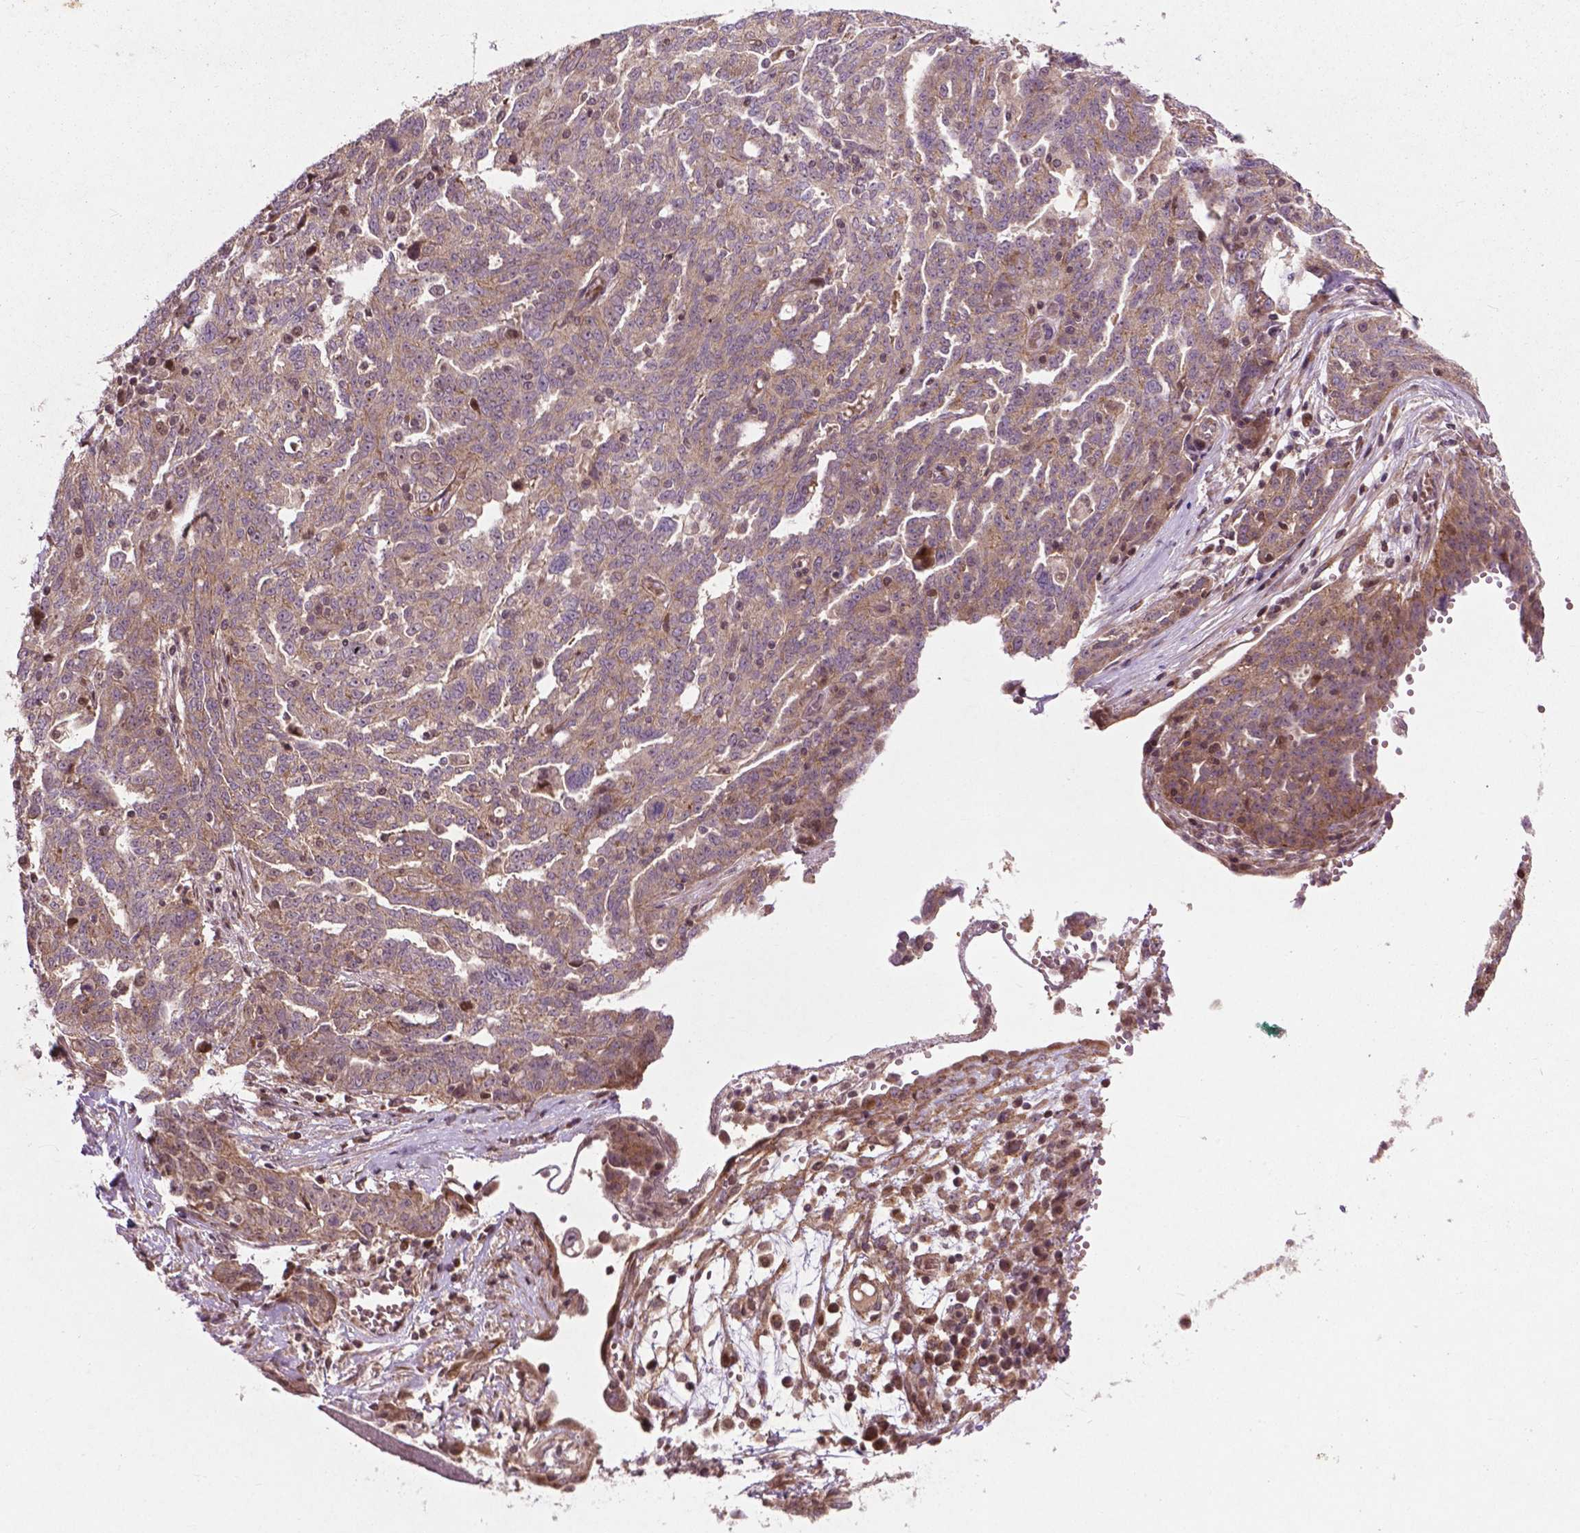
{"staining": {"intensity": "moderate", "quantity": "<25%", "location": "cytoplasmic/membranous"}, "tissue": "ovarian cancer", "cell_type": "Tumor cells", "image_type": "cancer", "snomed": [{"axis": "morphology", "description": "Cystadenocarcinoma, serous, NOS"}, {"axis": "topography", "description": "Ovary"}], "caption": "Immunohistochemistry (IHC) staining of ovarian serous cystadenocarcinoma, which exhibits low levels of moderate cytoplasmic/membranous positivity in about <25% of tumor cells indicating moderate cytoplasmic/membranous protein staining. The staining was performed using DAB (brown) for protein detection and nuclei were counterstained in hematoxylin (blue).", "gene": "B3GALNT2", "patient": {"sex": "female", "age": 67}}